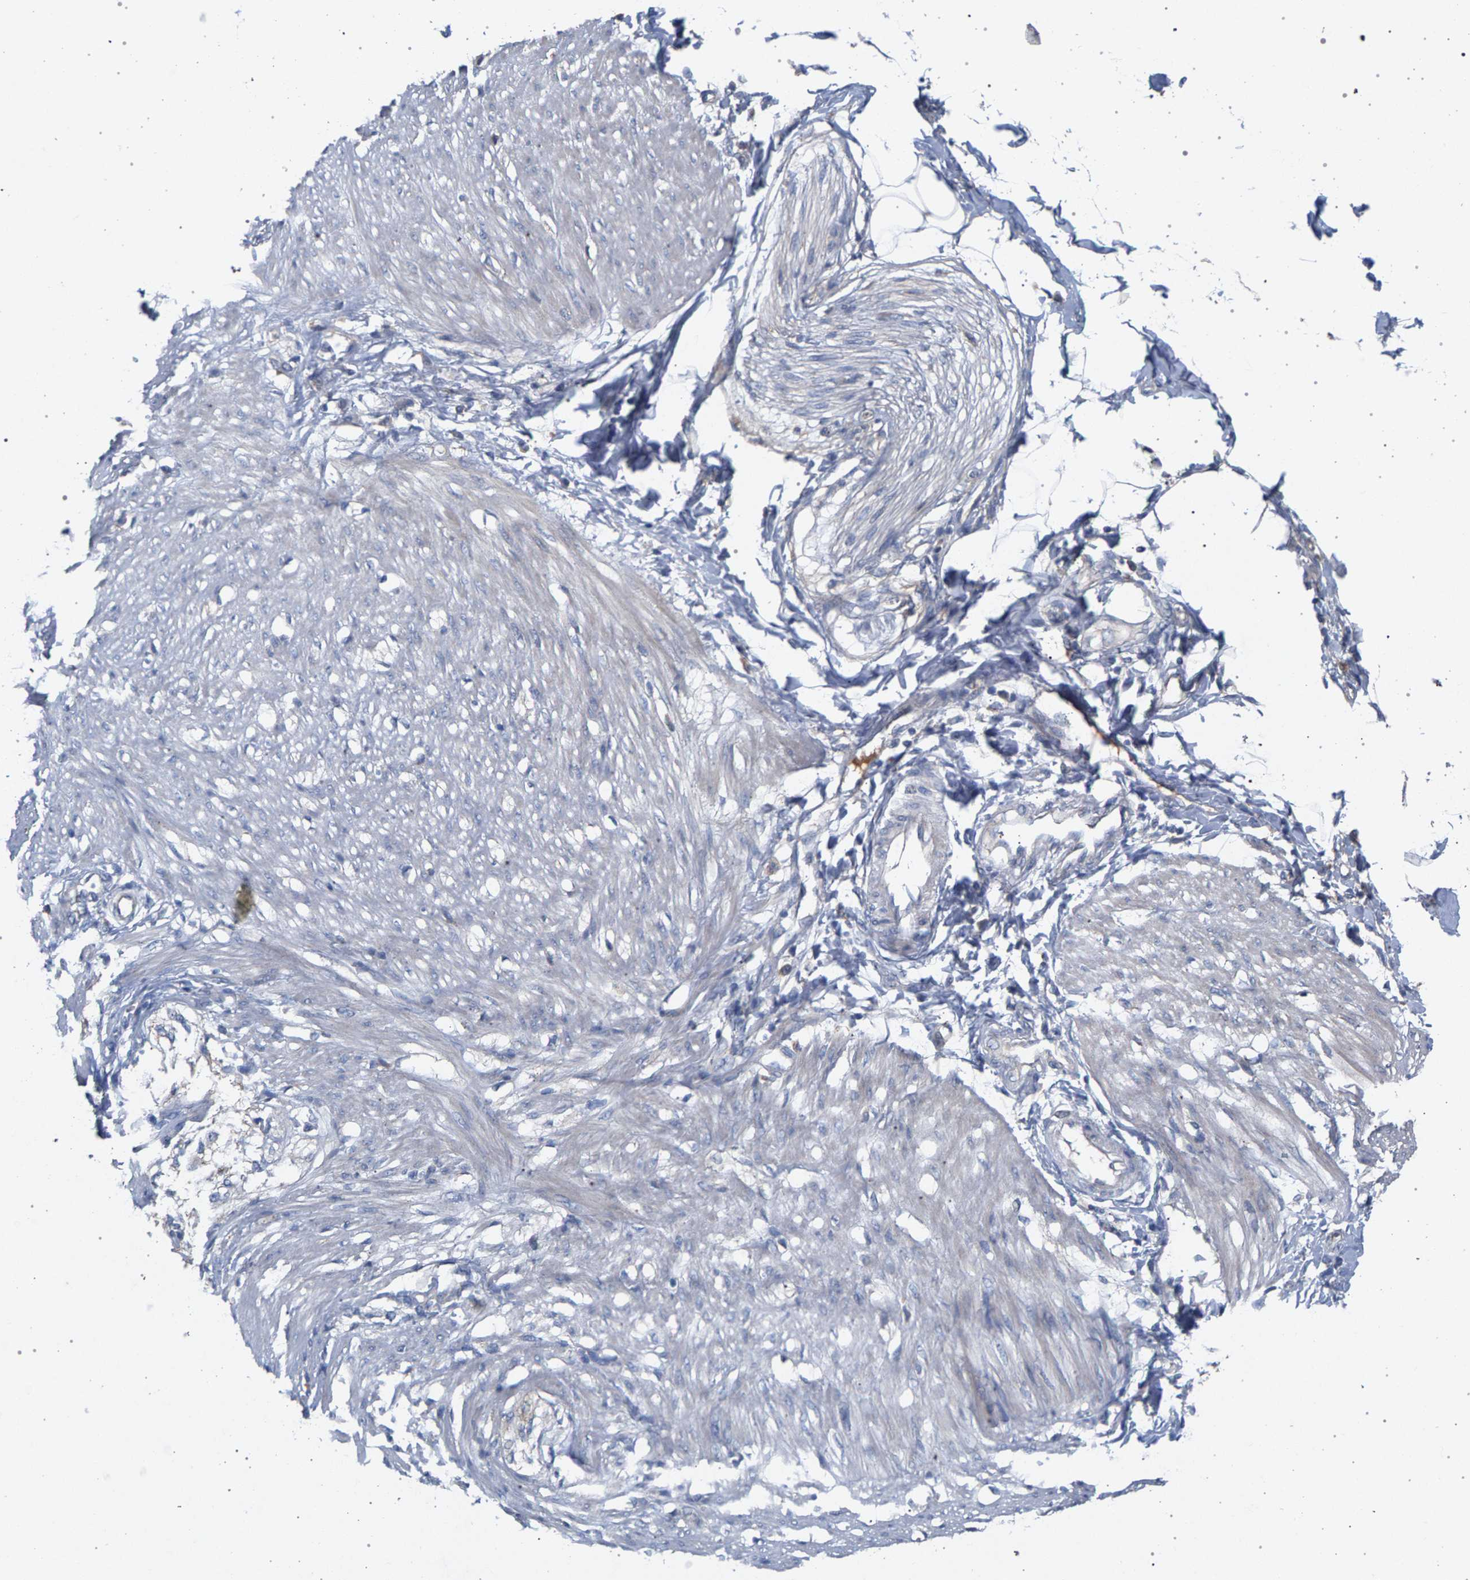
{"staining": {"intensity": "negative", "quantity": "none", "location": "none"}, "tissue": "adipose tissue", "cell_type": "Adipocytes", "image_type": "normal", "snomed": [{"axis": "morphology", "description": "Normal tissue, NOS"}, {"axis": "morphology", "description": "Adenocarcinoma, NOS"}, {"axis": "topography", "description": "Colon"}, {"axis": "topography", "description": "Peripheral nerve tissue"}], "caption": "This histopathology image is of unremarkable adipose tissue stained with immunohistochemistry (IHC) to label a protein in brown with the nuclei are counter-stained blue. There is no staining in adipocytes.", "gene": "MAMDC2", "patient": {"sex": "male", "age": 14}}